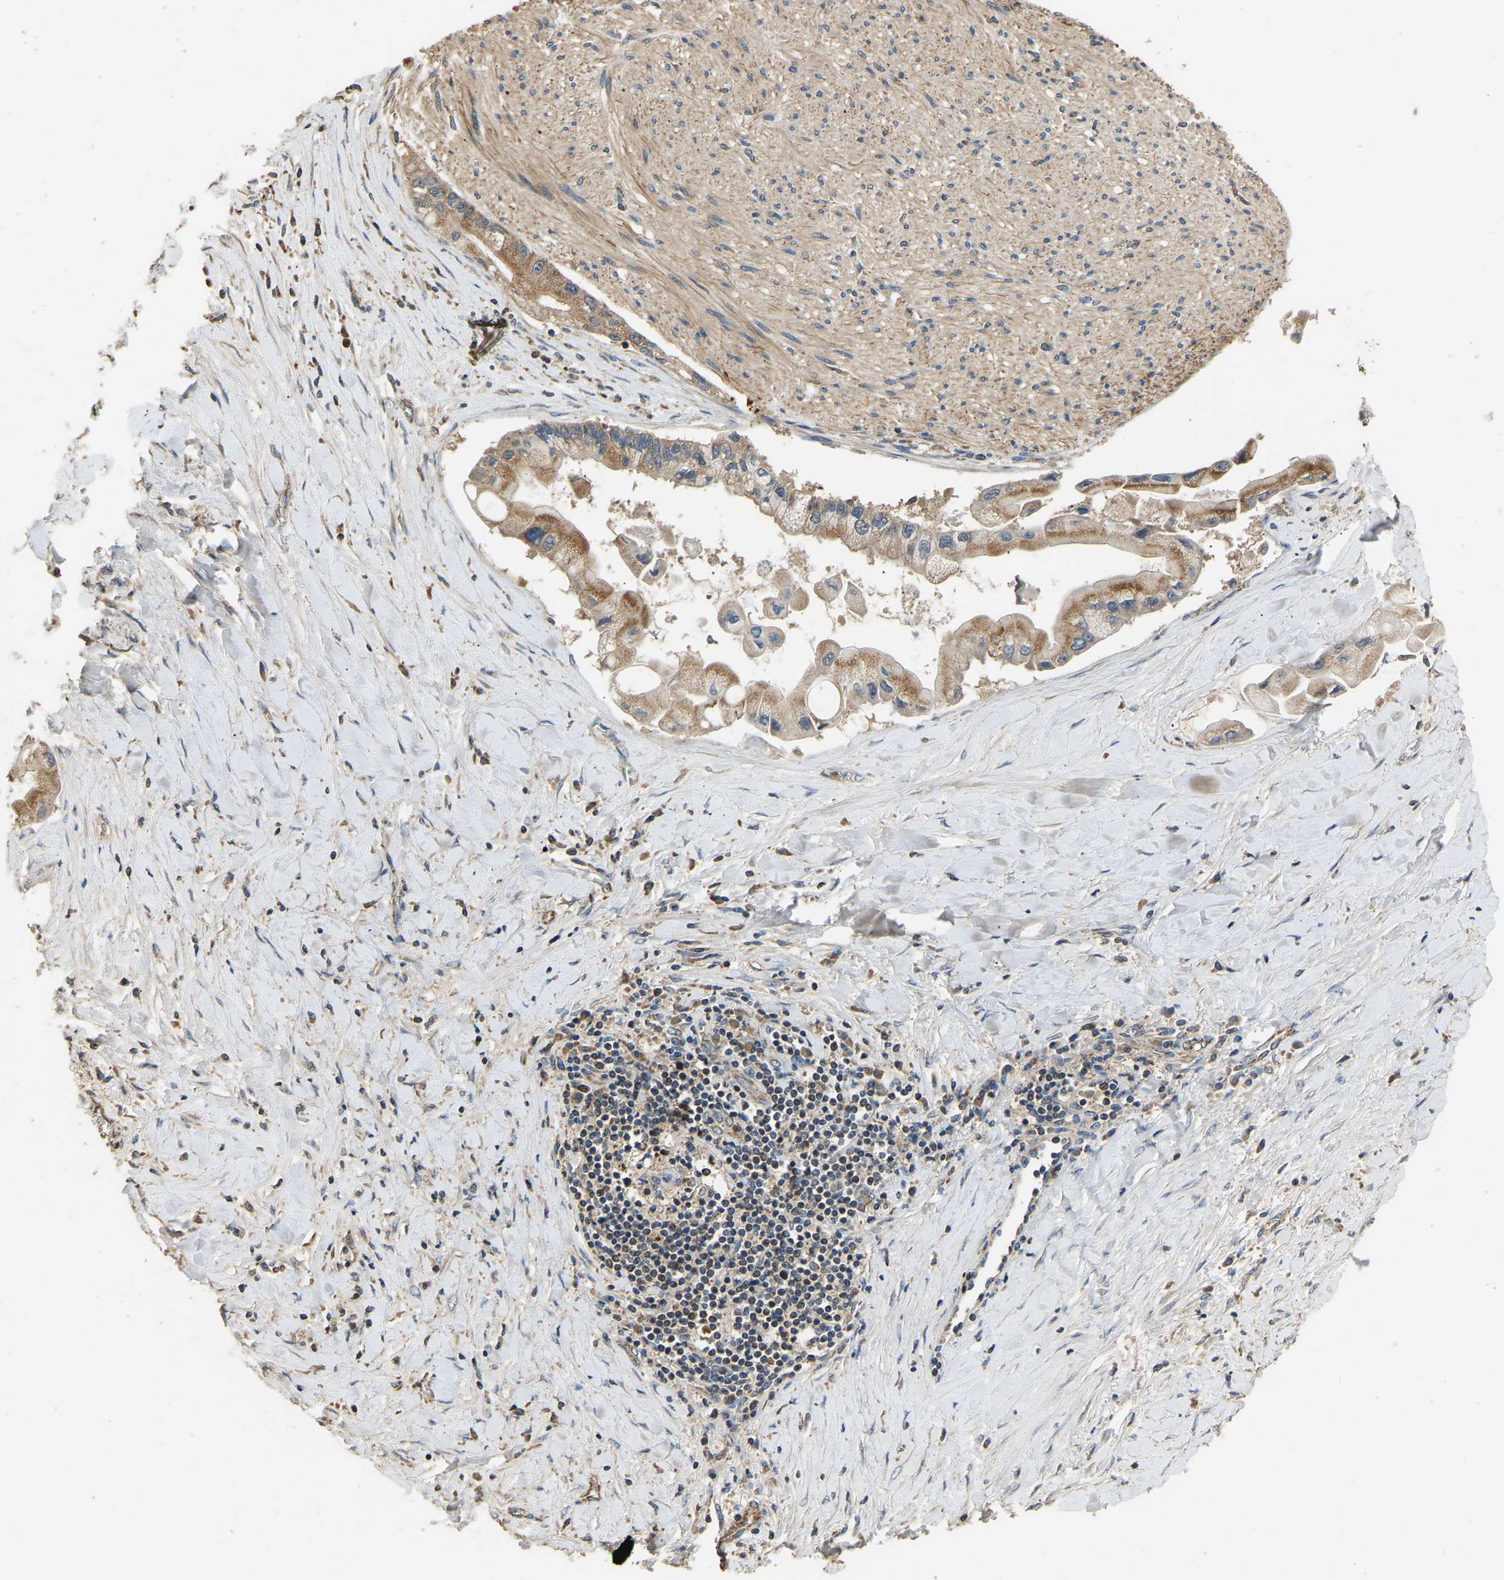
{"staining": {"intensity": "moderate", "quantity": ">75%", "location": "cytoplasmic/membranous"}, "tissue": "liver cancer", "cell_type": "Tumor cells", "image_type": "cancer", "snomed": [{"axis": "morphology", "description": "Cholangiocarcinoma"}, {"axis": "topography", "description": "Liver"}], "caption": "Brown immunohistochemical staining in human cholangiocarcinoma (liver) reveals moderate cytoplasmic/membranous staining in about >75% of tumor cells. (brown staining indicates protein expression, while blue staining denotes nuclei).", "gene": "TUFM", "patient": {"sex": "male", "age": 50}}